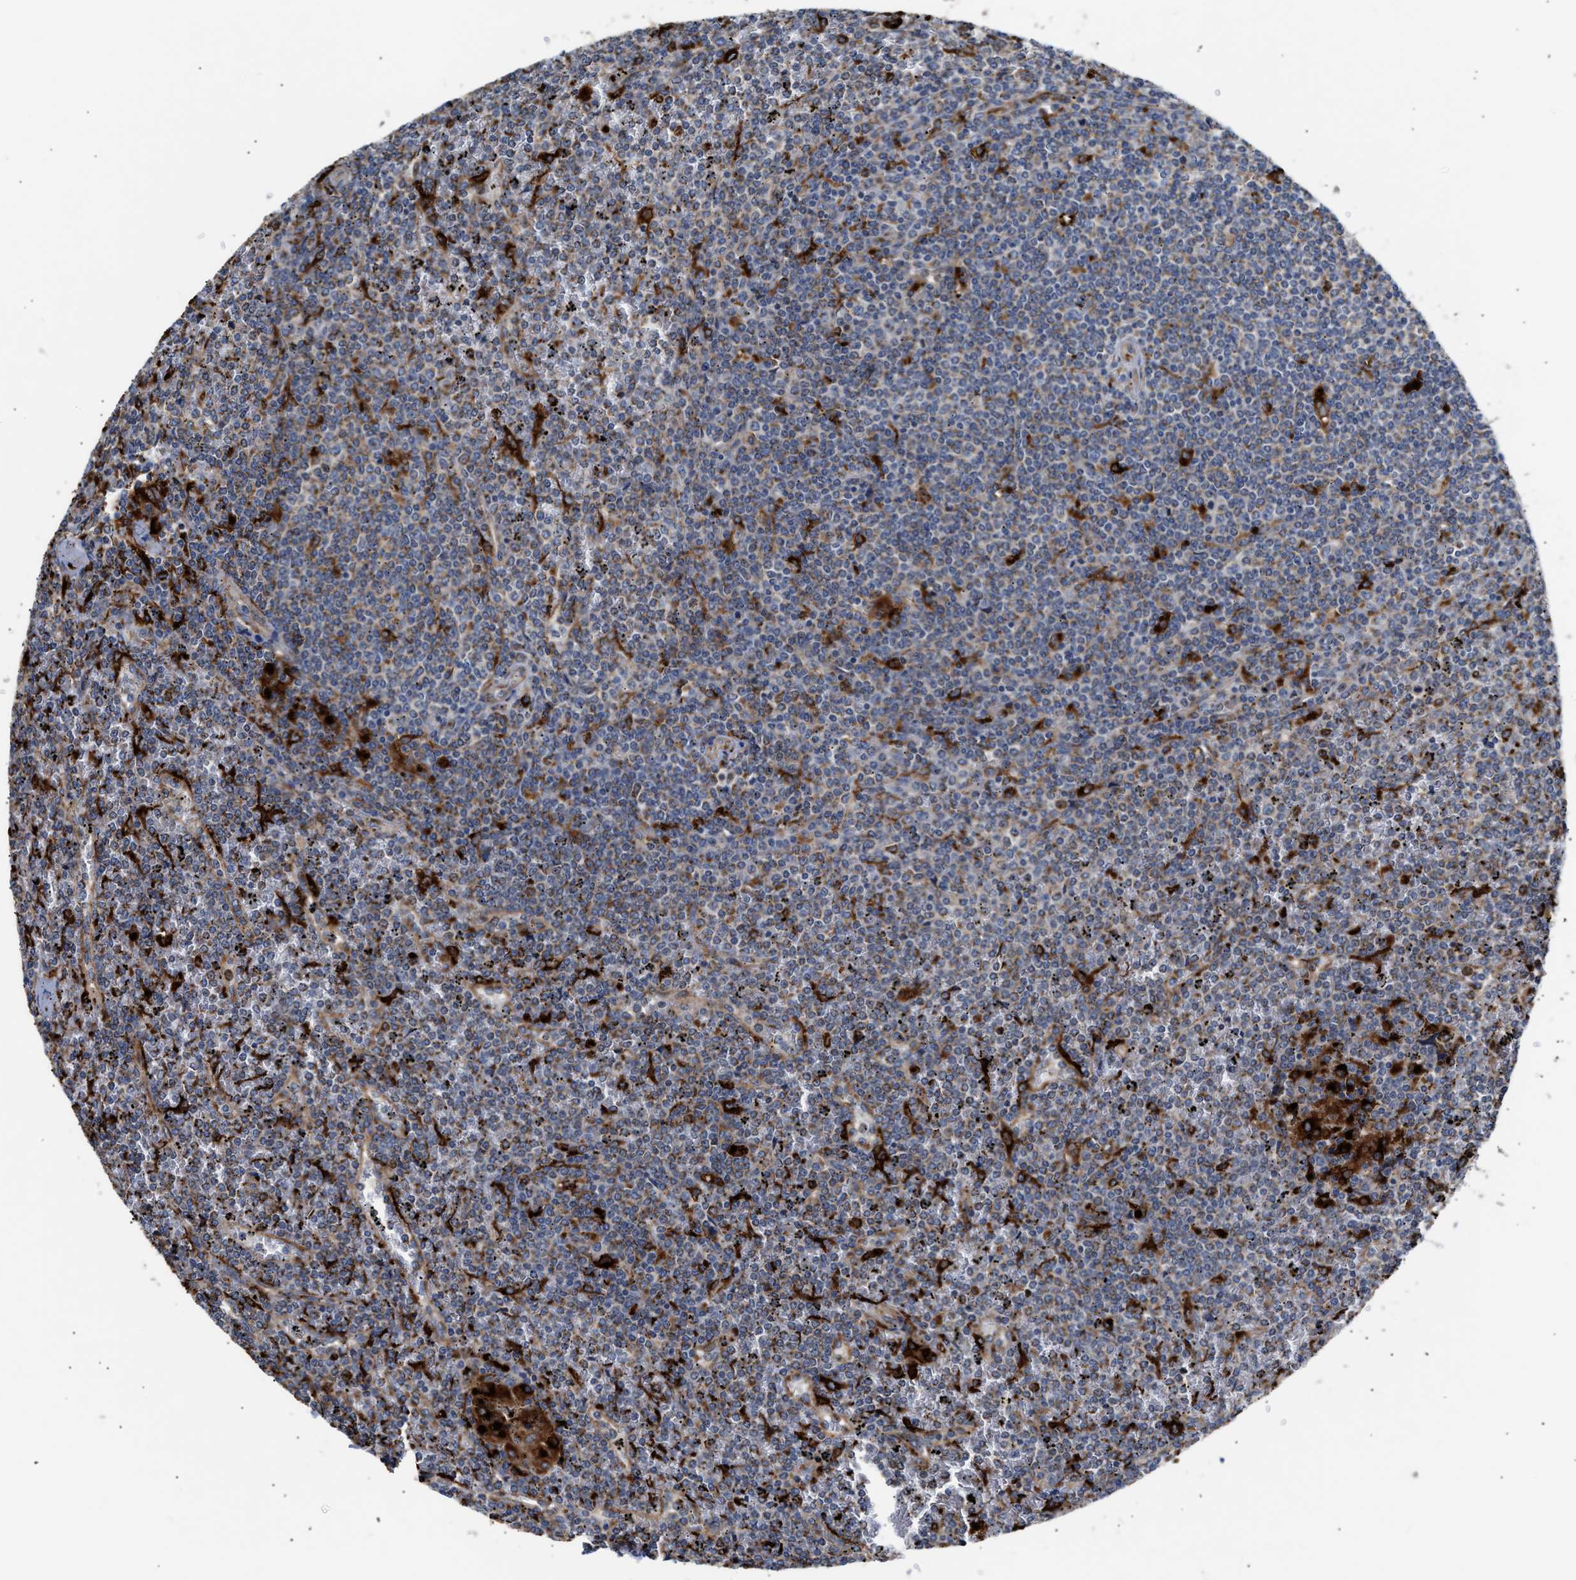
{"staining": {"intensity": "negative", "quantity": "none", "location": "none"}, "tissue": "lymphoma", "cell_type": "Tumor cells", "image_type": "cancer", "snomed": [{"axis": "morphology", "description": "Malignant lymphoma, non-Hodgkin's type, Low grade"}, {"axis": "topography", "description": "Spleen"}], "caption": "IHC micrograph of neoplastic tissue: low-grade malignant lymphoma, non-Hodgkin's type stained with DAB demonstrates no significant protein positivity in tumor cells.", "gene": "CCDC146", "patient": {"sex": "female", "age": 19}}